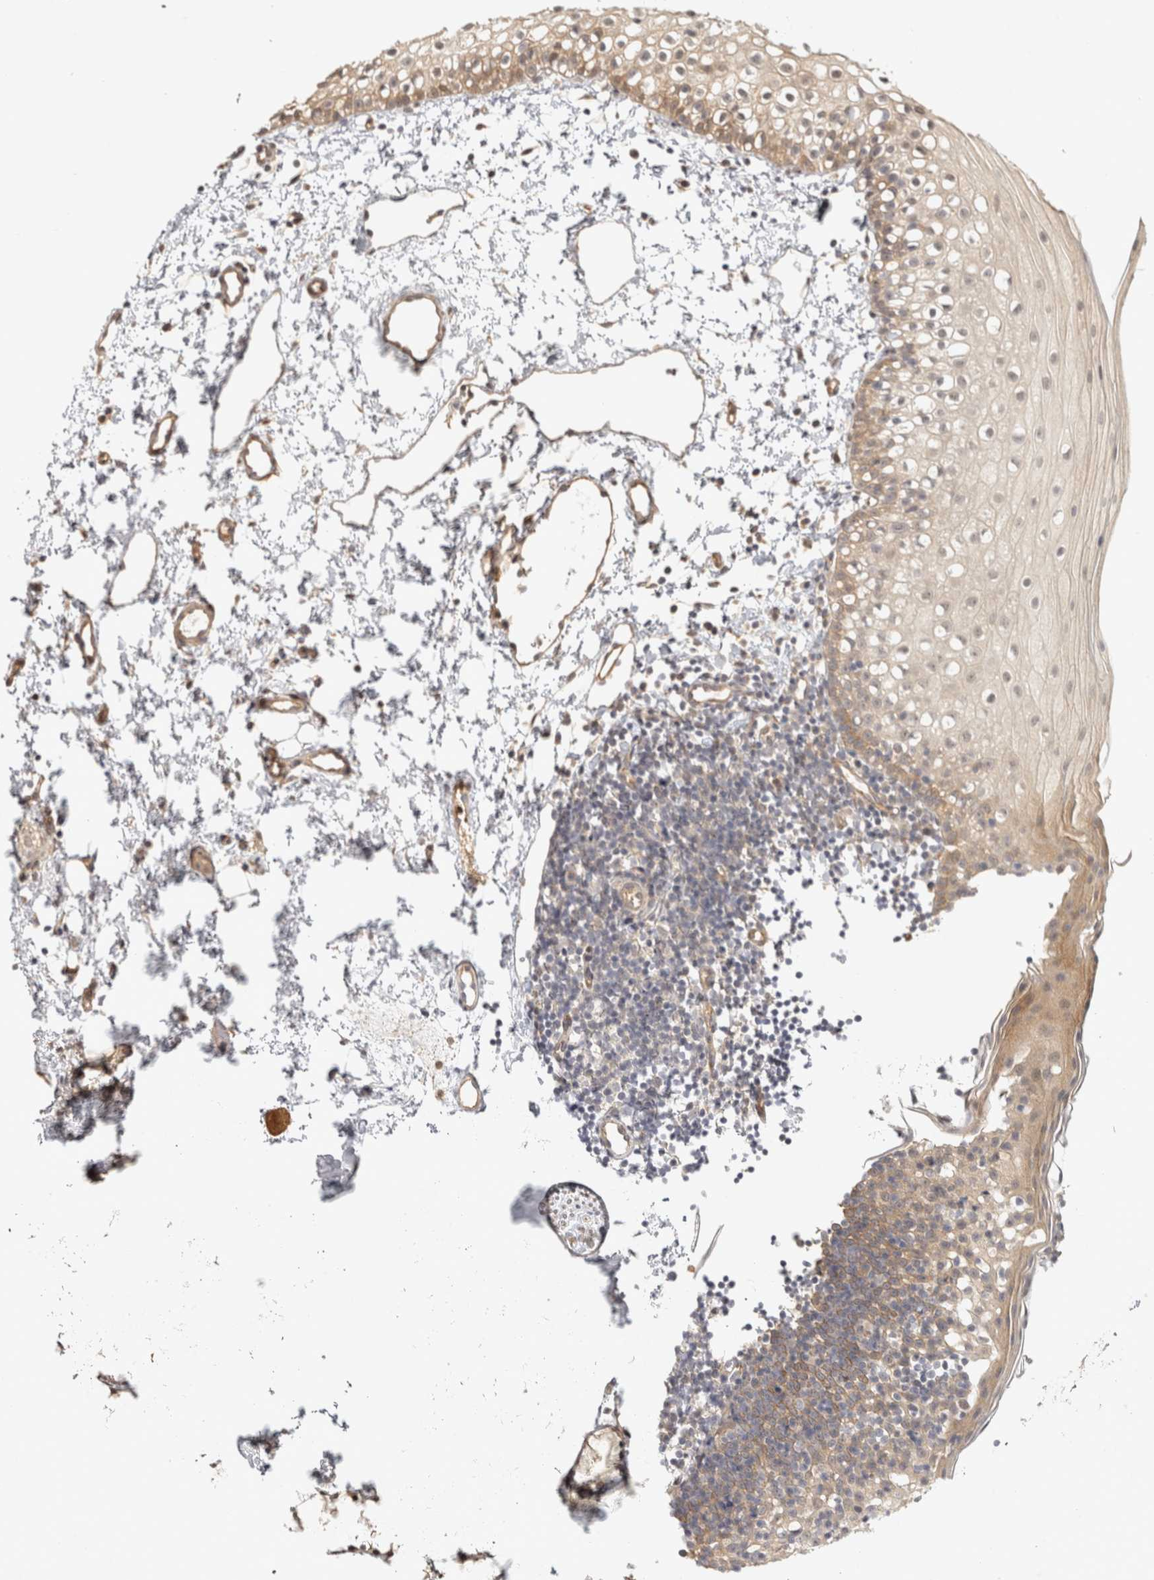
{"staining": {"intensity": "moderate", "quantity": "<25%", "location": "cytoplasmic/membranous"}, "tissue": "oral mucosa", "cell_type": "Squamous epithelial cells", "image_type": "normal", "snomed": [{"axis": "morphology", "description": "Normal tissue, NOS"}, {"axis": "topography", "description": "Oral tissue"}], "caption": "This photomicrograph displays IHC staining of unremarkable human oral mucosa, with low moderate cytoplasmic/membranous positivity in about <25% of squamous epithelial cells.", "gene": "CAMSAP2", "patient": {"sex": "male", "age": 28}}